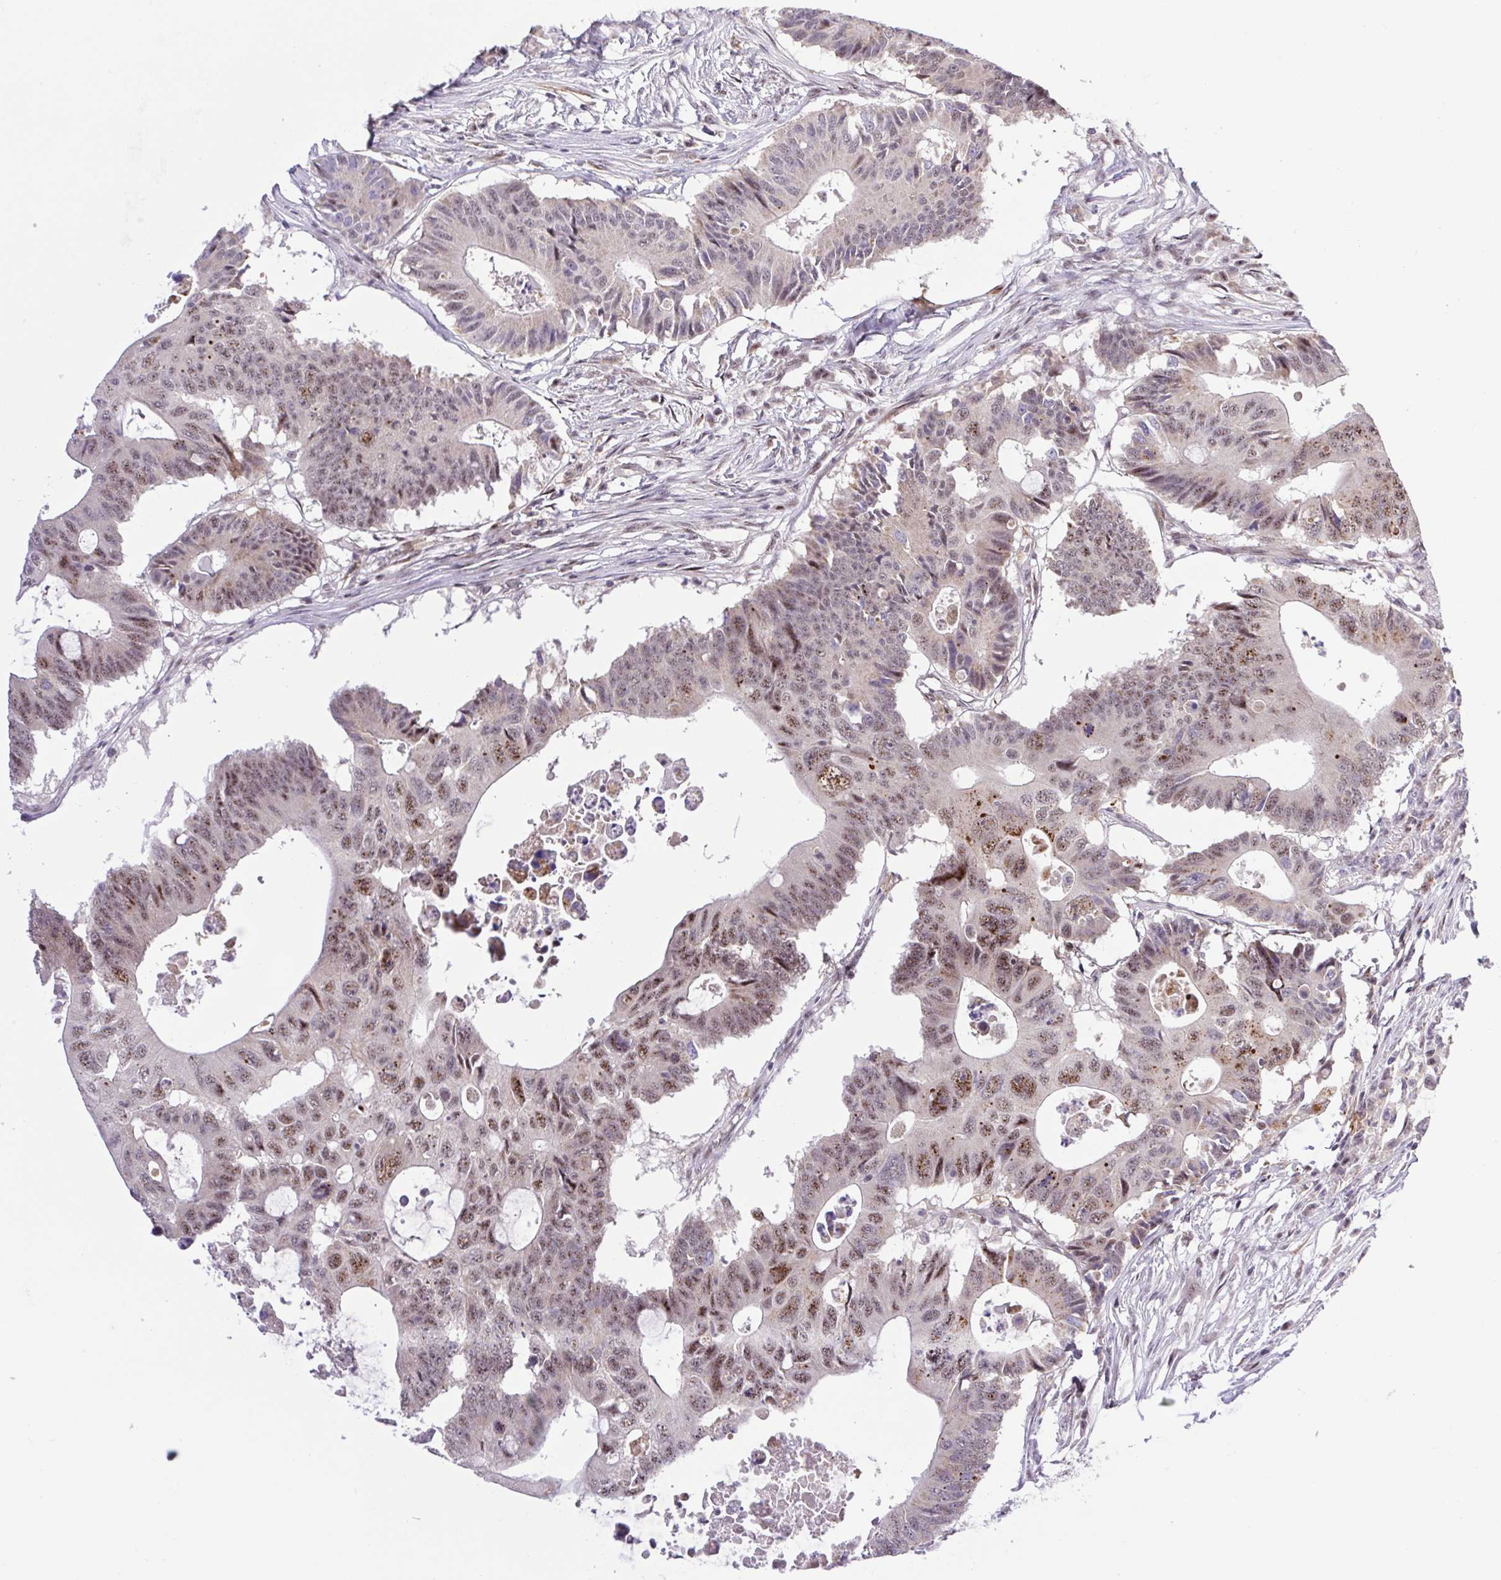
{"staining": {"intensity": "moderate", "quantity": "25%-75%", "location": "nuclear"}, "tissue": "colorectal cancer", "cell_type": "Tumor cells", "image_type": "cancer", "snomed": [{"axis": "morphology", "description": "Adenocarcinoma, NOS"}, {"axis": "topography", "description": "Colon"}], "caption": "Colorectal cancer tissue demonstrates moderate nuclear positivity in approximately 25%-75% of tumor cells, visualized by immunohistochemistry.", "gene": "ERG", "patient": {"sex": "male", "age": 71}}